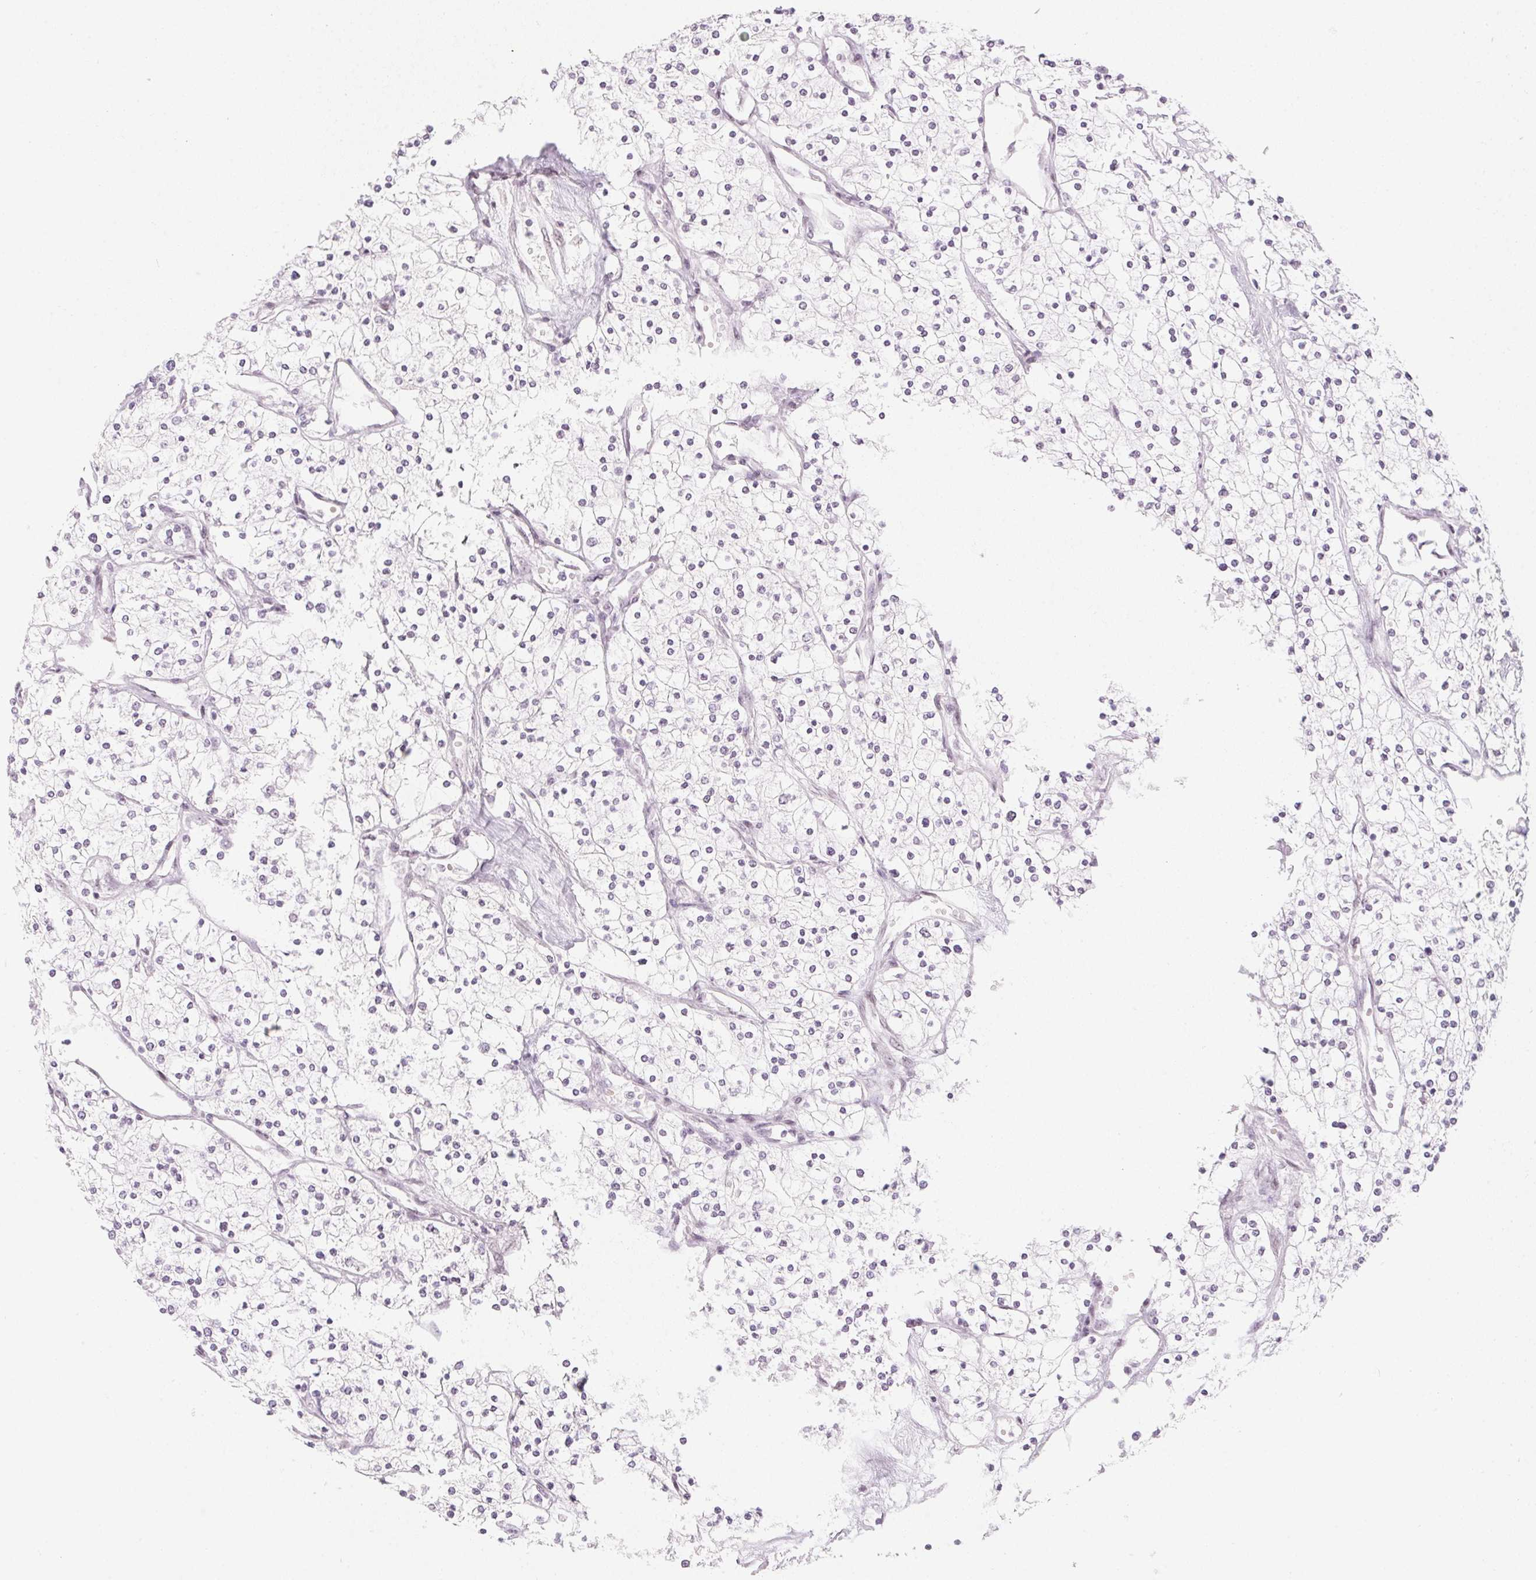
{"staining": {"intensity": "negative", "quantity": "none", "location": "none"}, "tissue": "renal cancer", "cell_type": "Tumor cells", "image_type": "cancer", "snomed": [{"axis": "morphology", "description": "Adenocarcinoma, NOS"}, {"axis": "topography", "description": "Kidney"}], "caption": "IHC histopathology image of neoplastic tissue: renal cancer stained with DAB reveals no significant protein positivity in tumor cells. (Stains: DAB immunohistochemistry with hematoxylin counter stain, Microscopy: brightfield microscopy at high magnification).", "gene": "KCNQ2", "patient": {"sex": "male", "age": 80}}